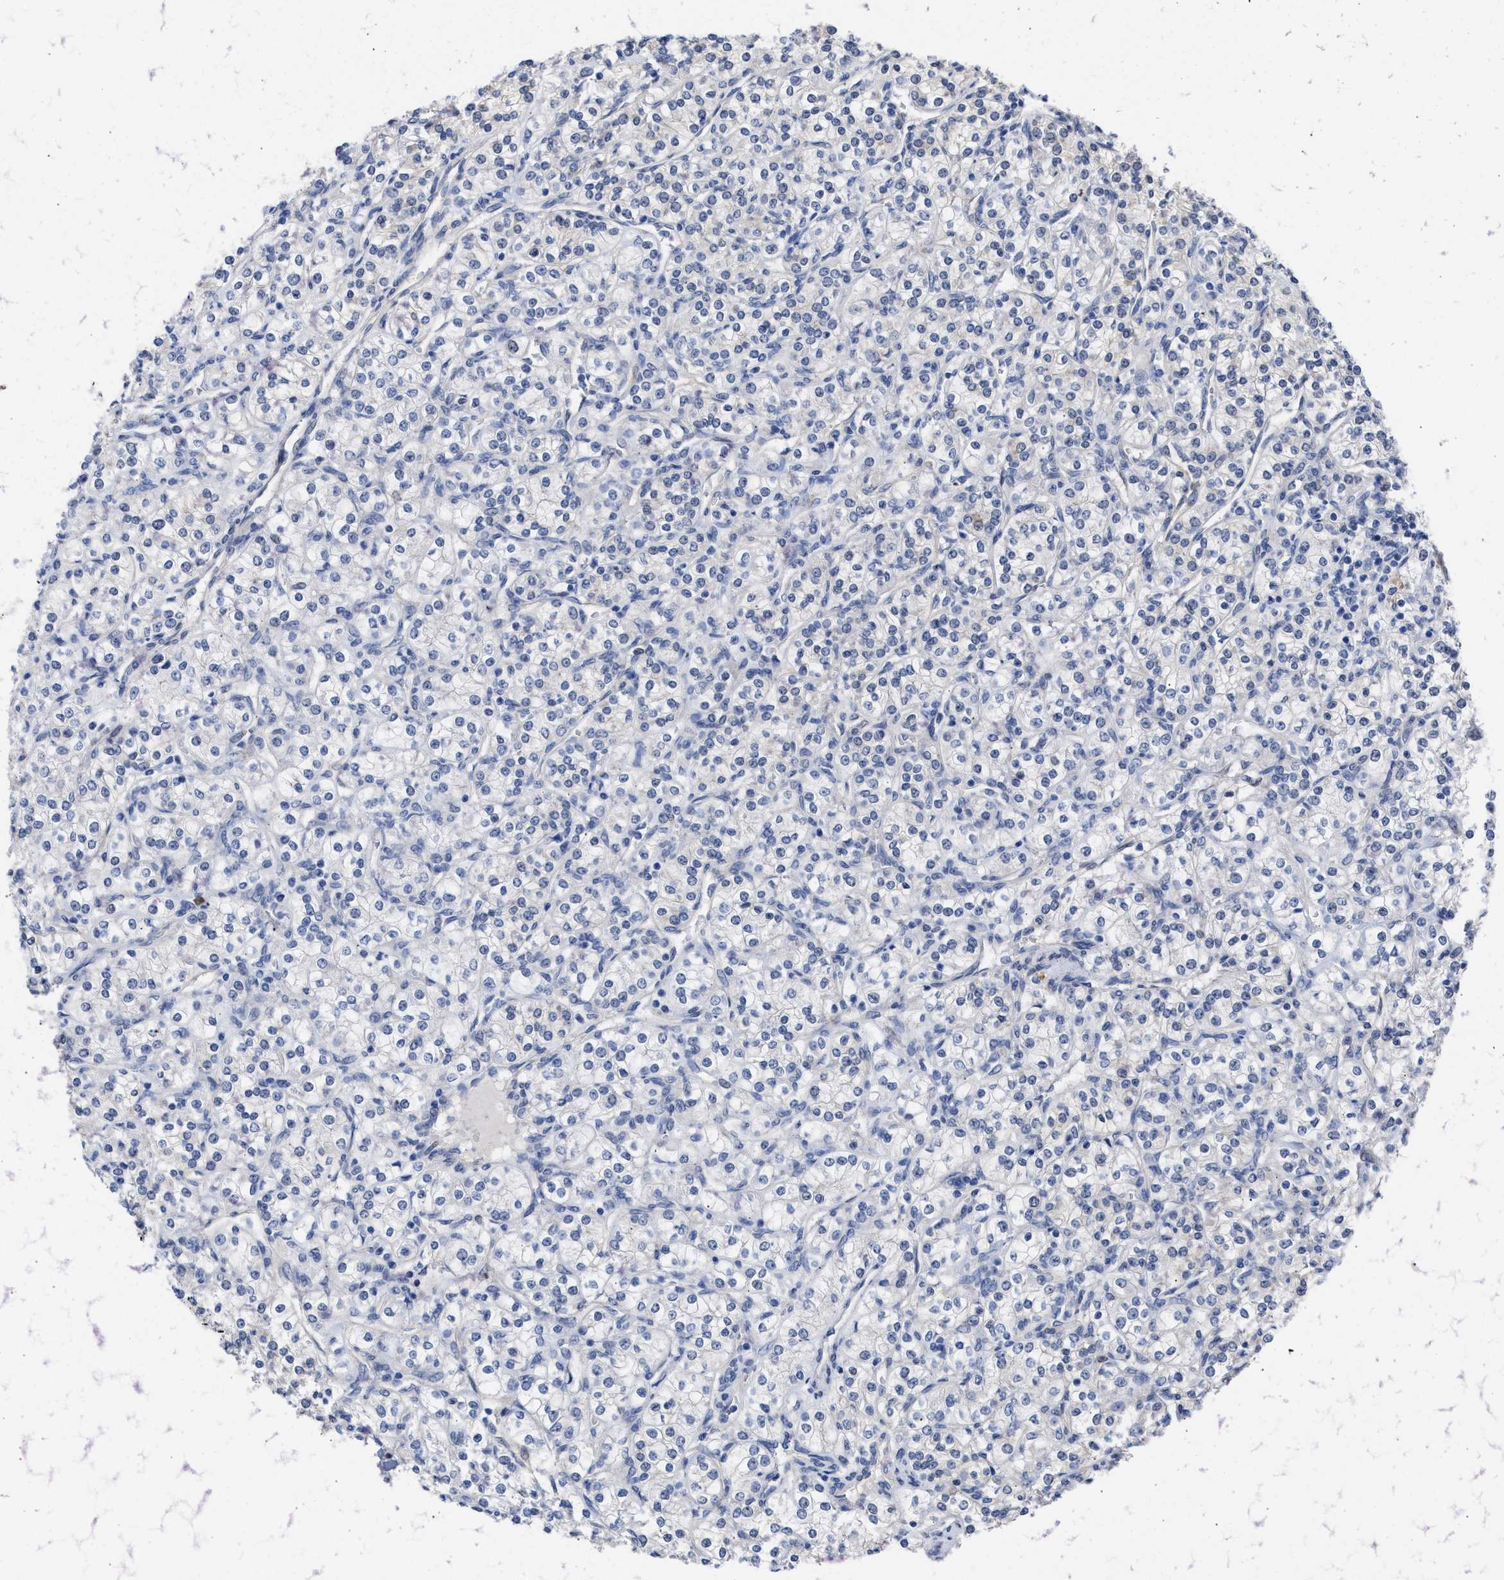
{"staining": {"intensity": "negative", "quantity": "none", "location": "none"}, "tissue": "renal cancer", "cell_type": "Tumor cells", "image_type": "cancer", "snomed": [{"axis": "morphology", "description": "Adenocarcinoma, NOS"}, {"axis": "topography", "description": "Kidney"}], "caption": "This is a photomicrograph of immunohistochemistry (IHC) staining of renal cancer (adenocarcinoma), which shows no staining in tumor cells.", "gene": "THRA", "patient": {"sex": "male", "age": 77}}